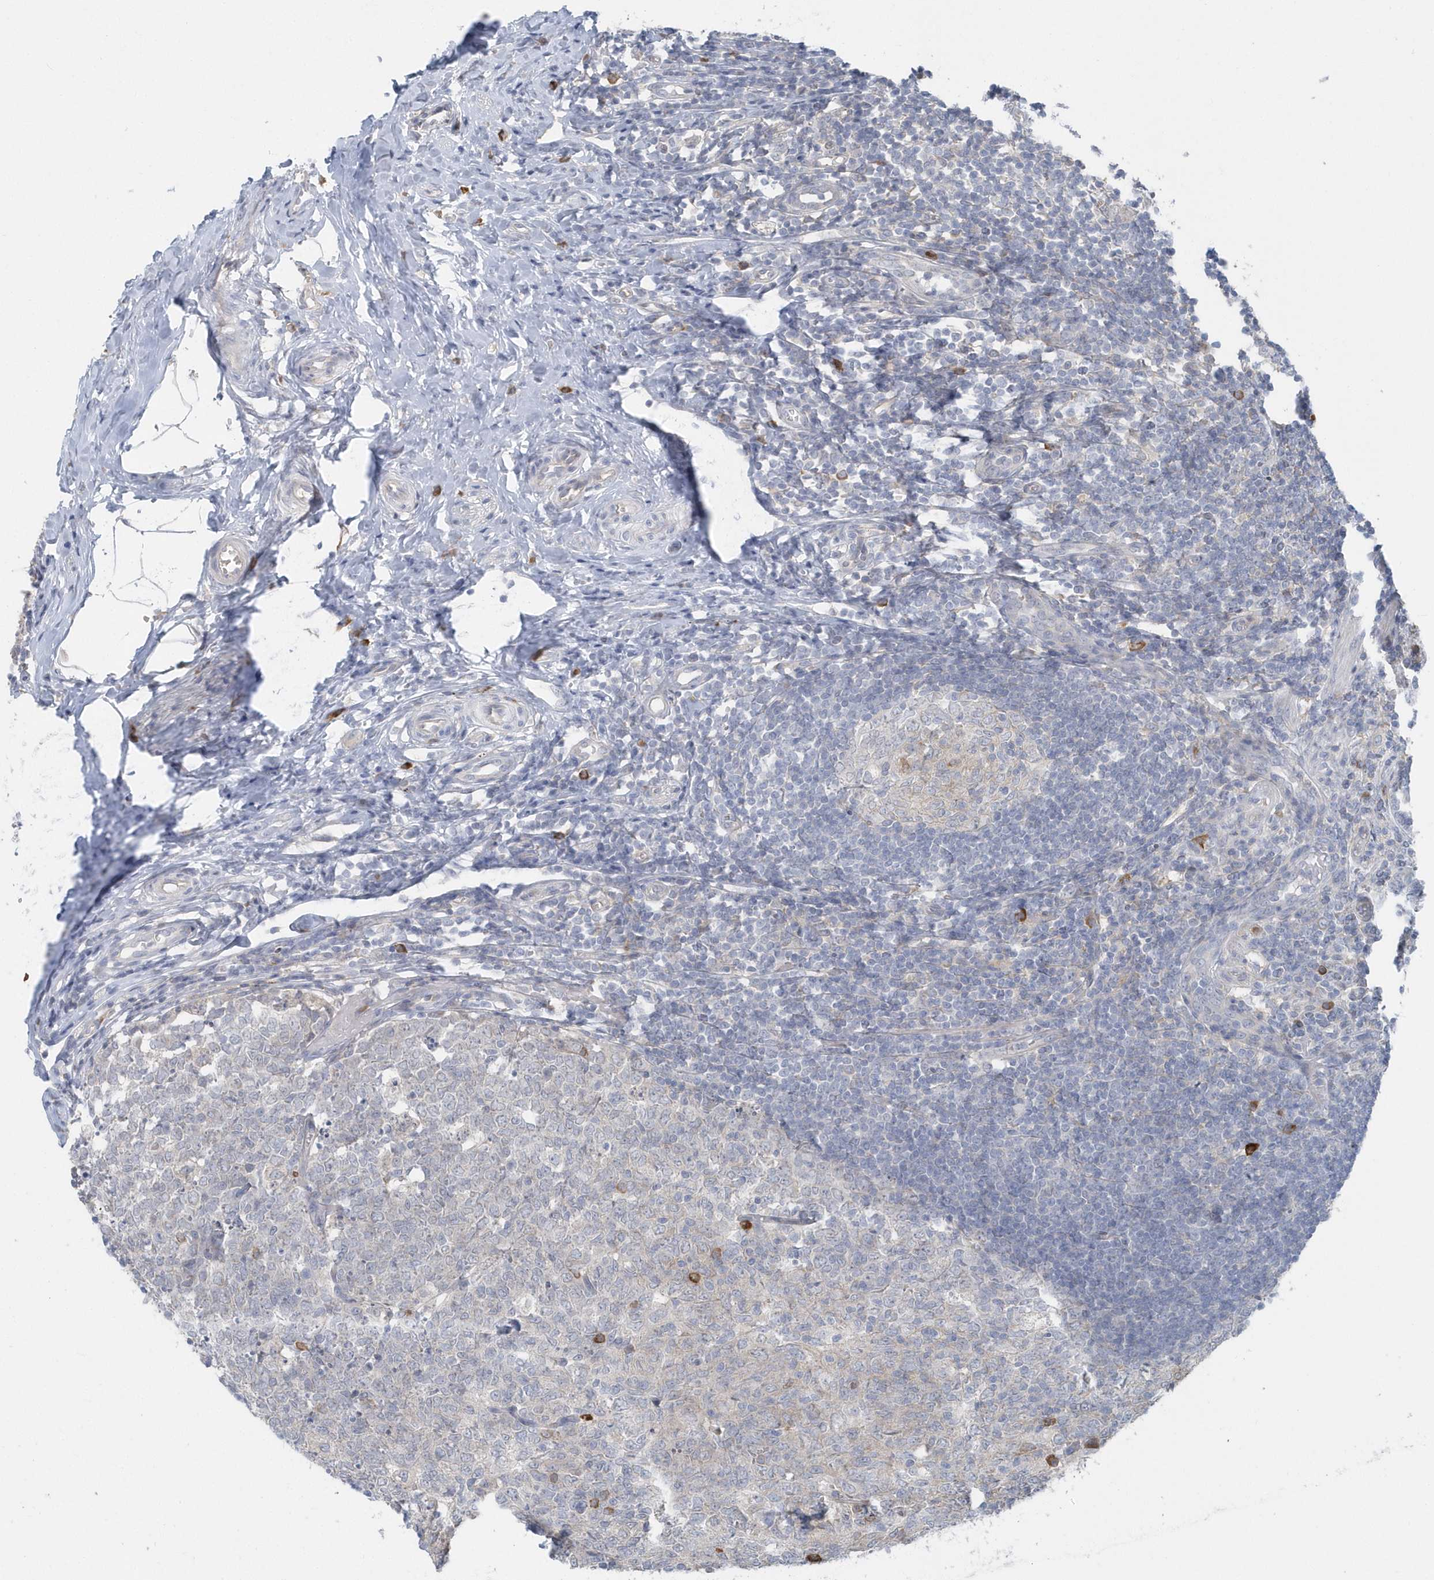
{"staining": {"intensity": "negative", "quantity": "none", "location": "none"}, "tissue": "appendix", "cell_type": "Glandular cells", "image_type": "normal", "snomed": [{"axis": "morphology", "description": "Normal tissue, NOS"}, {"axis": "topography", "description": "Appendix"}], "caption": "A high-resolution photomicrograph shows IHC staining of normal appendix, which displays no significant staining in glandular cells.", "gene": "HERPUD1", "patient": {"sex": "male", "age": 14}}